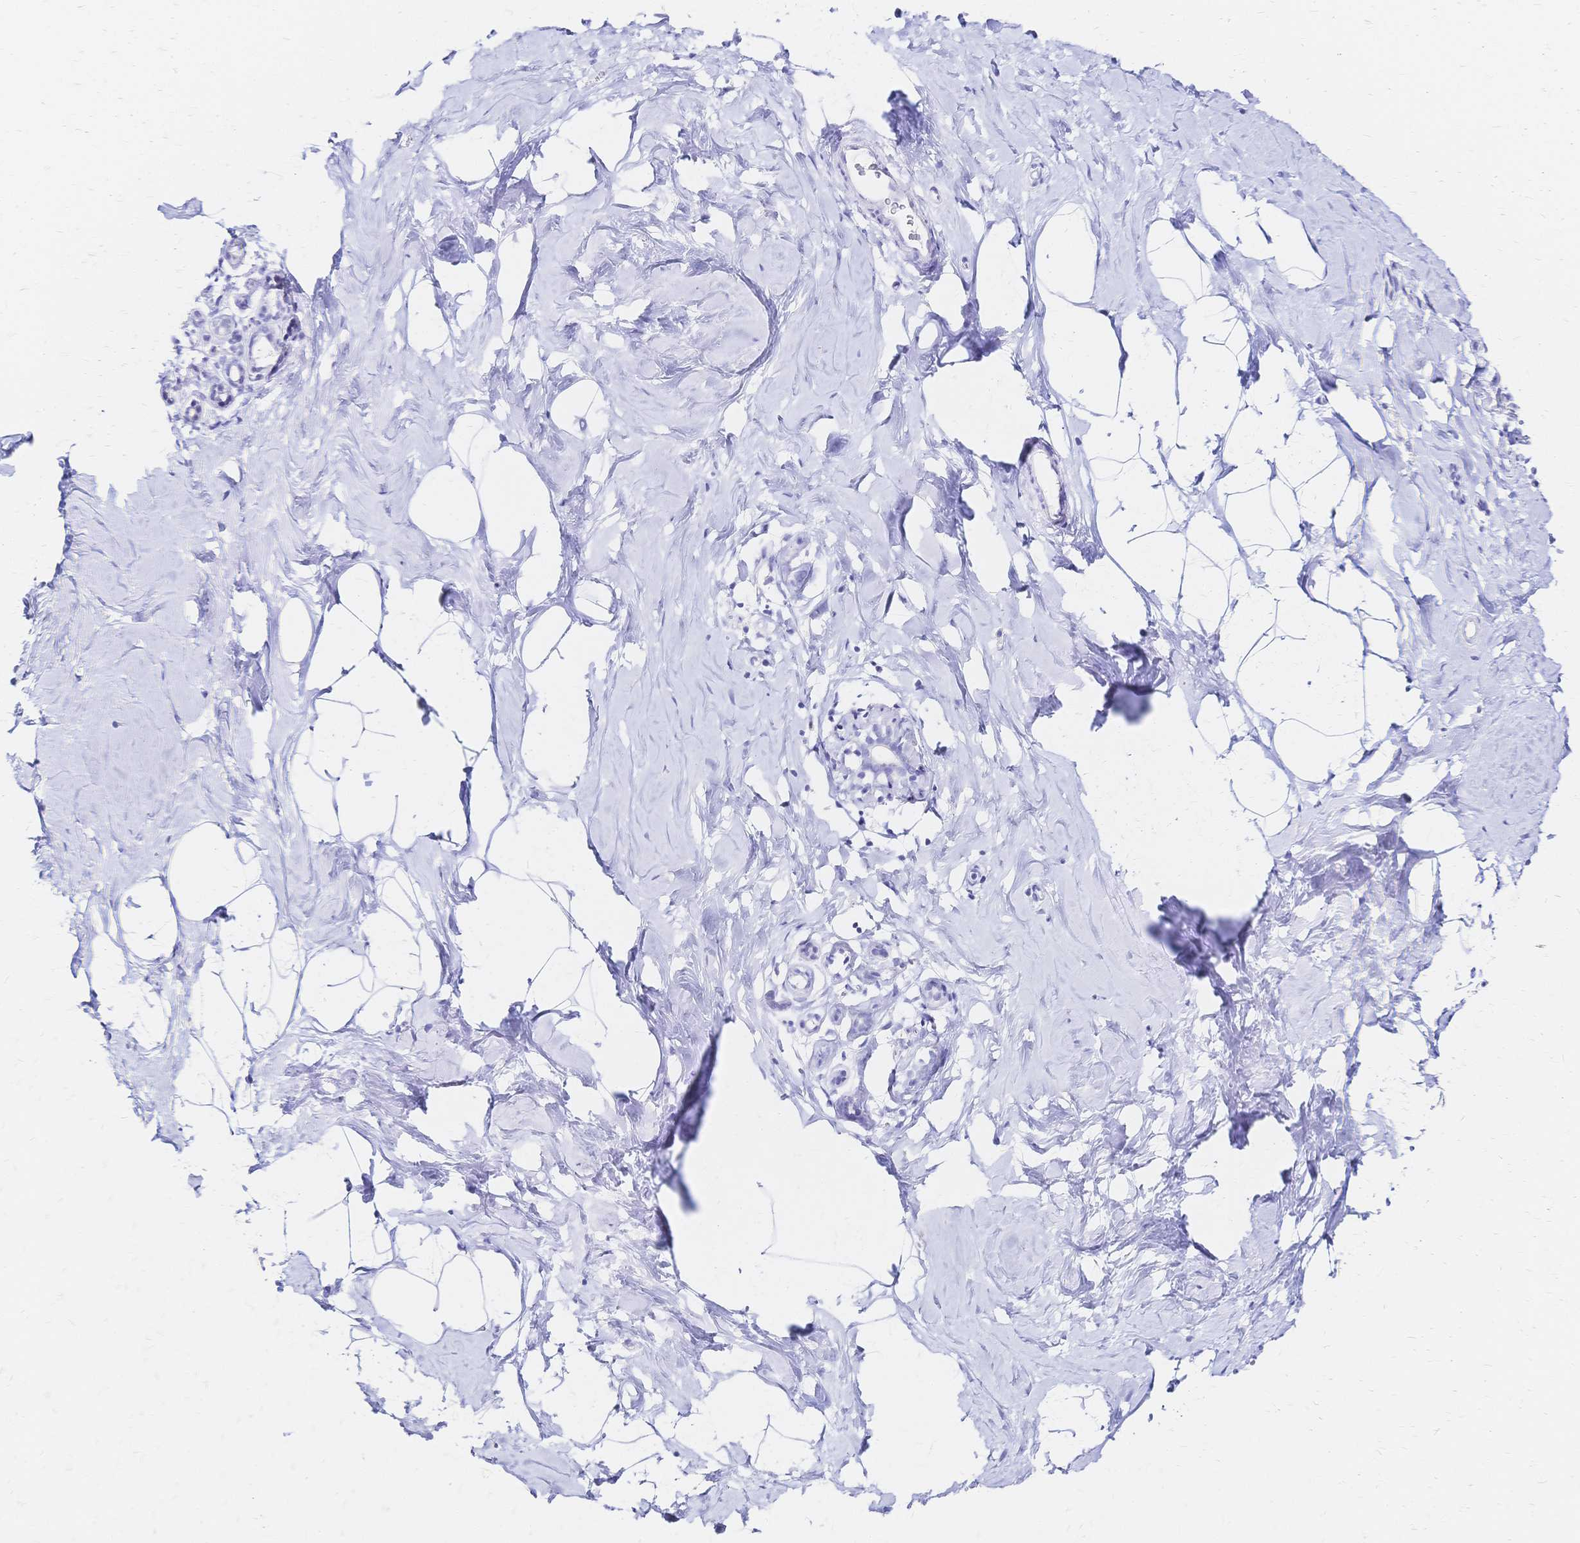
{"staining": {"intensity": "negative", "quantity": "none", "location": "none"}, "tissue": "breast", "cell_type": "Adipocytes", "image_type": "normal", "snomed": [{"axis": "morphology", "description": "Normal tissue, NOS"}, {"axis": "topography", "description": "Breast"}], "caption": "High magnification brightfield microscopy of unremarkable breast stained with DAB (brown) and counterstained with hematoxylin (blue): adipocytes show no significant staining. (Stains: DAB (3,3'-diaminobenzidine) immunohistochemistry with hematoxylin counter stain, Microscopy: brightfield microscopy at high magnification).", "gene": "SLC5A1", "patient": {"sex": "female", "age": 32}}